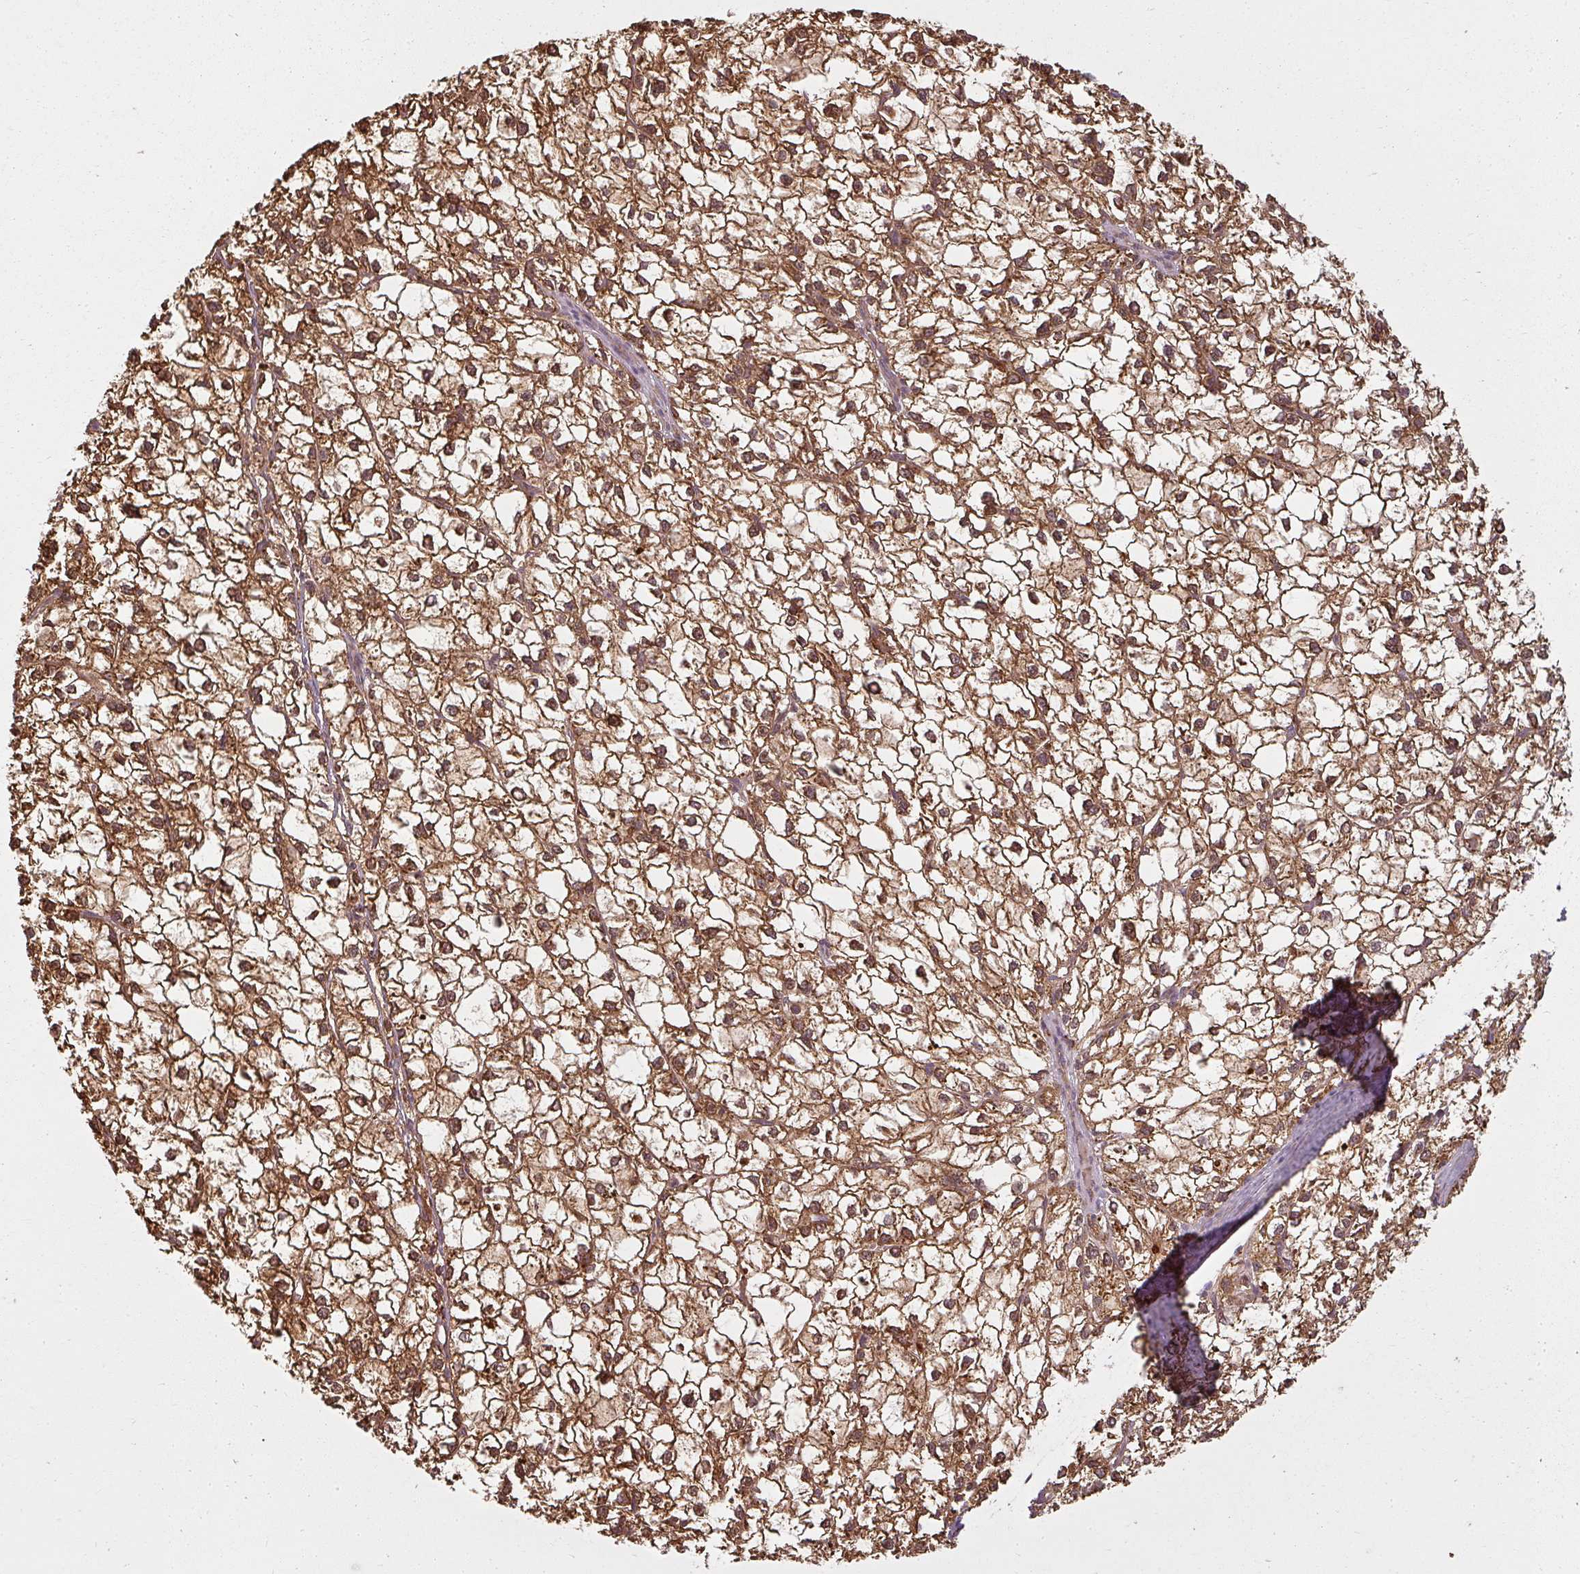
{"staining": {"intensity": "strong", "quantity": ">75%", "location": "cytoplasmic/membranous,nuclear"}, "tissue": "liver cancer", "cell_type": "Tumor cells", "image_type": "cancer", "snomed": [{"axis": "morphology", "description": "Carcinoma, Hepatocellular, NOS"}, {"axis": "topography", "description": "Liver"}], "caption": "Liver cancer (hepatocellular carcinoma) was stained to show a protein in brown. There is high levels of strong cytoplasmic/membranous and nuclear staining in approximately >75% of tumor cells. (IHC, brightfield microscopy, high magnification).", "gene": "RPL24", "patient": {"sex": "female", "age": 43}}